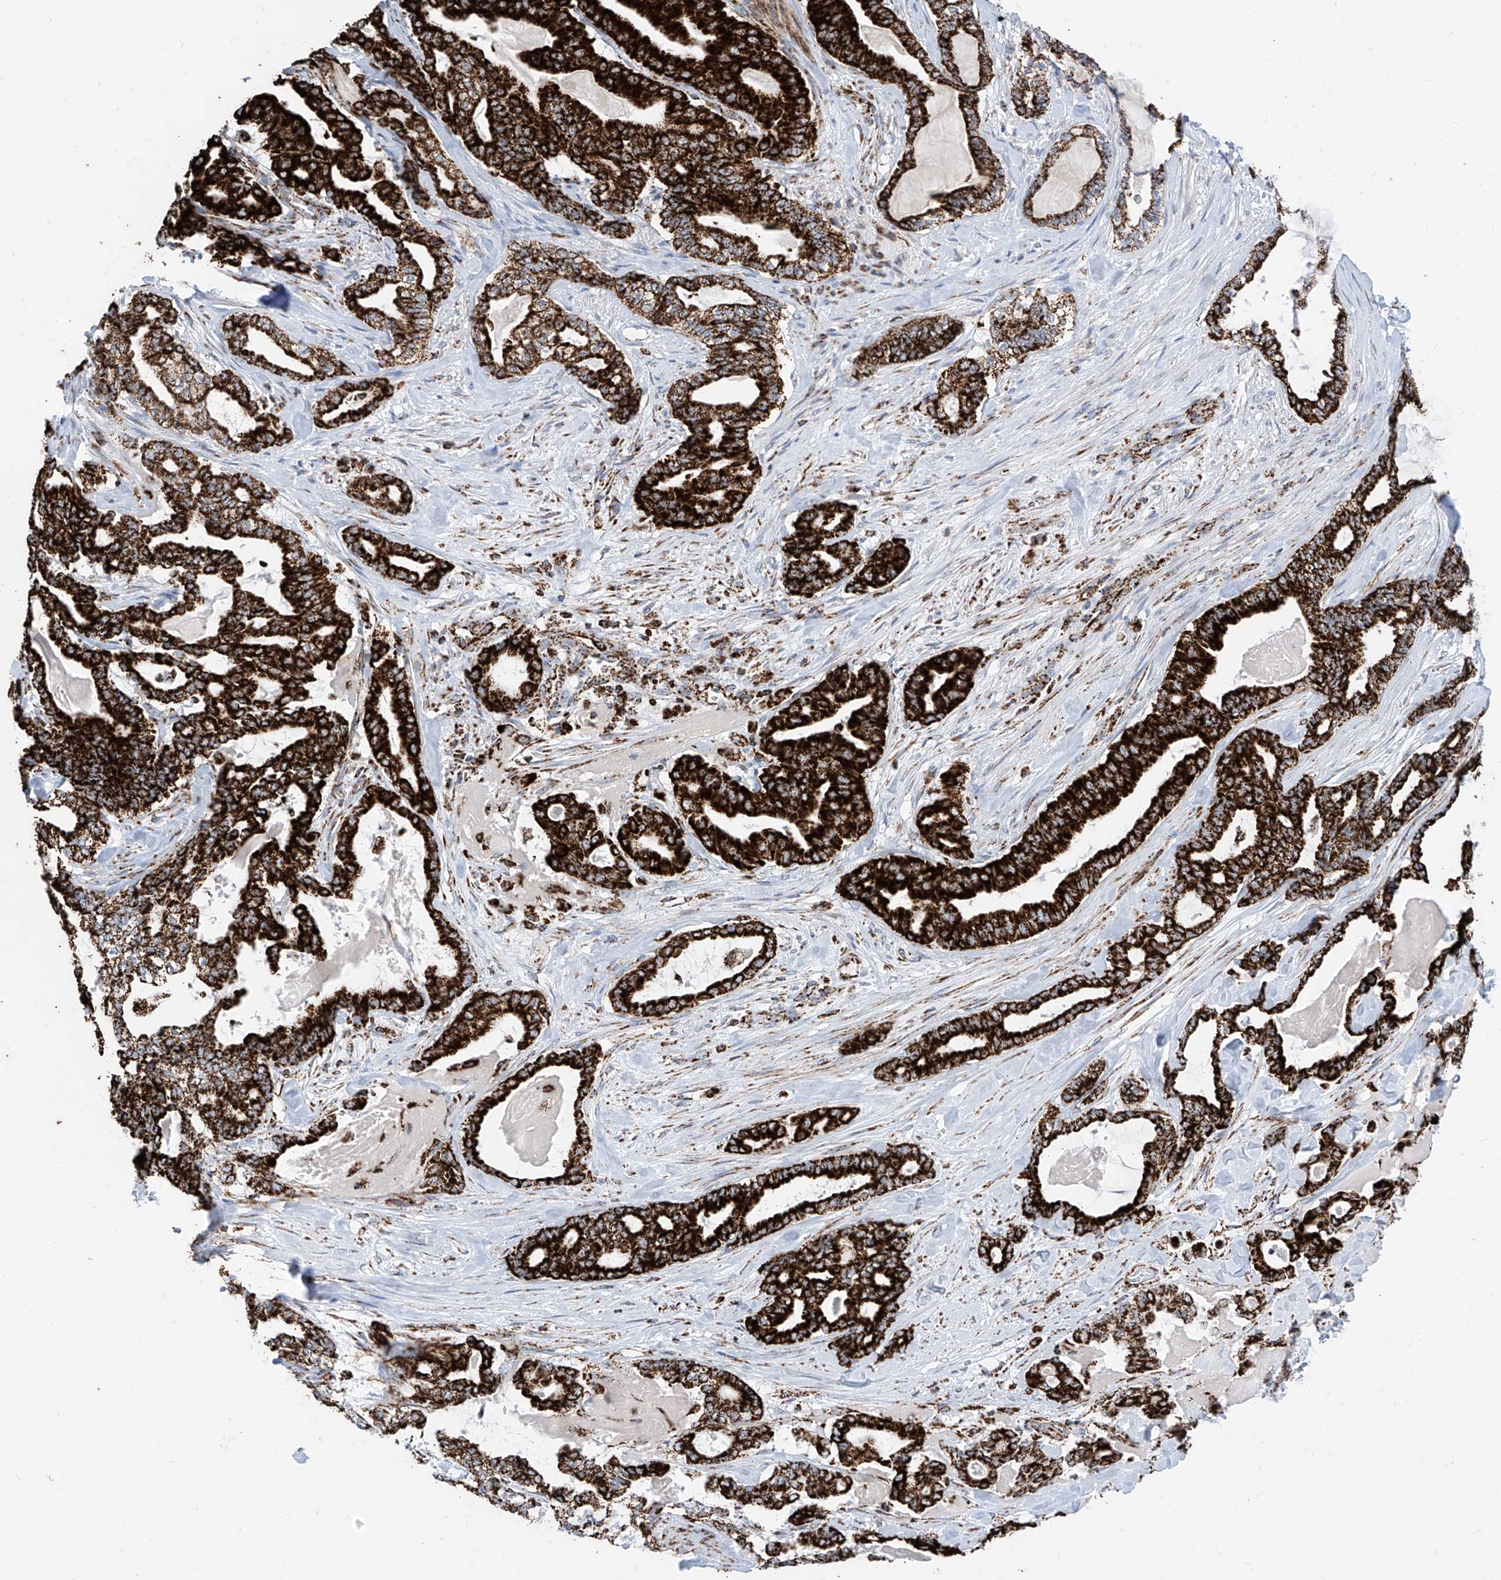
{"staining": {"intensity": "strong", "quantity": ">75%", "location": "cytoplasmic/membranous"}, "tissue": "pancreatic cancer", "cell_type": "Tumor cells", "image_type": "cancer", "snomed": [{"axis": "morphology", "description": "Adenocarcinoma, NOS"}, {"axis": "topography", "description": "Pancreas"}], "caption": "Human pancreatic adenocarcinoma stained with a brown dye displays strong cytoplasmic/membranous positive expression in approximately >75% of tumor cells.", "gene": "COX5B", "patient": {"sex": "male", "age": 63}}